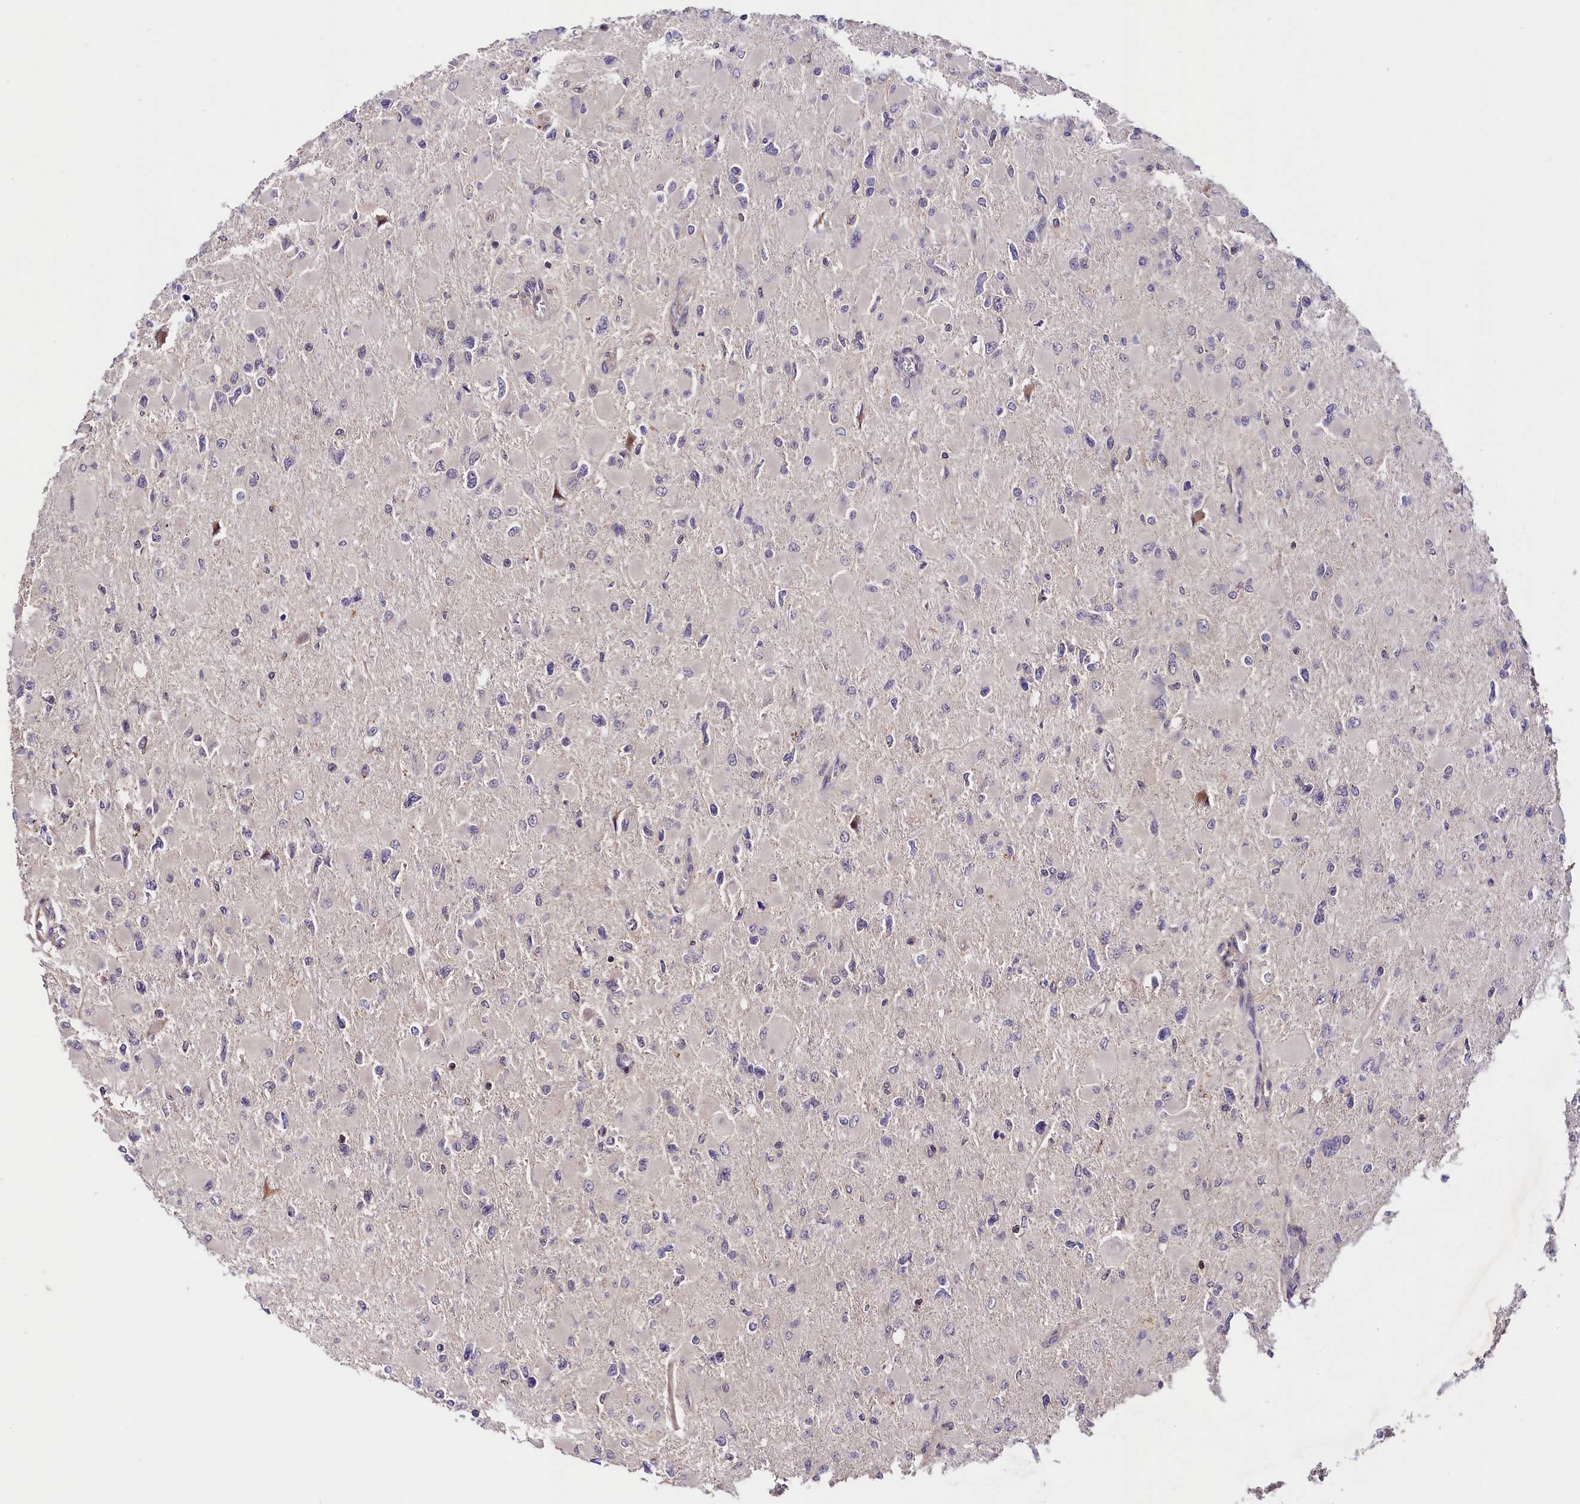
{"staining": {"intensity": "negative", "quantity": "none", "location": "none"}, "tissue": "glioma", "cell_type": "Tumor cells", "image_type": "cancer", "snomed": [{"axis": "morphology", "description": "Glioma, malignant, High grade"}, {"axis": "topography", "description": "Cerebral cortex"}], "caption": "There is no significant positivity in tumor cells of glioma.", "gene": "CACNA1H", "patient": {"sex": "female", "age": 36}}